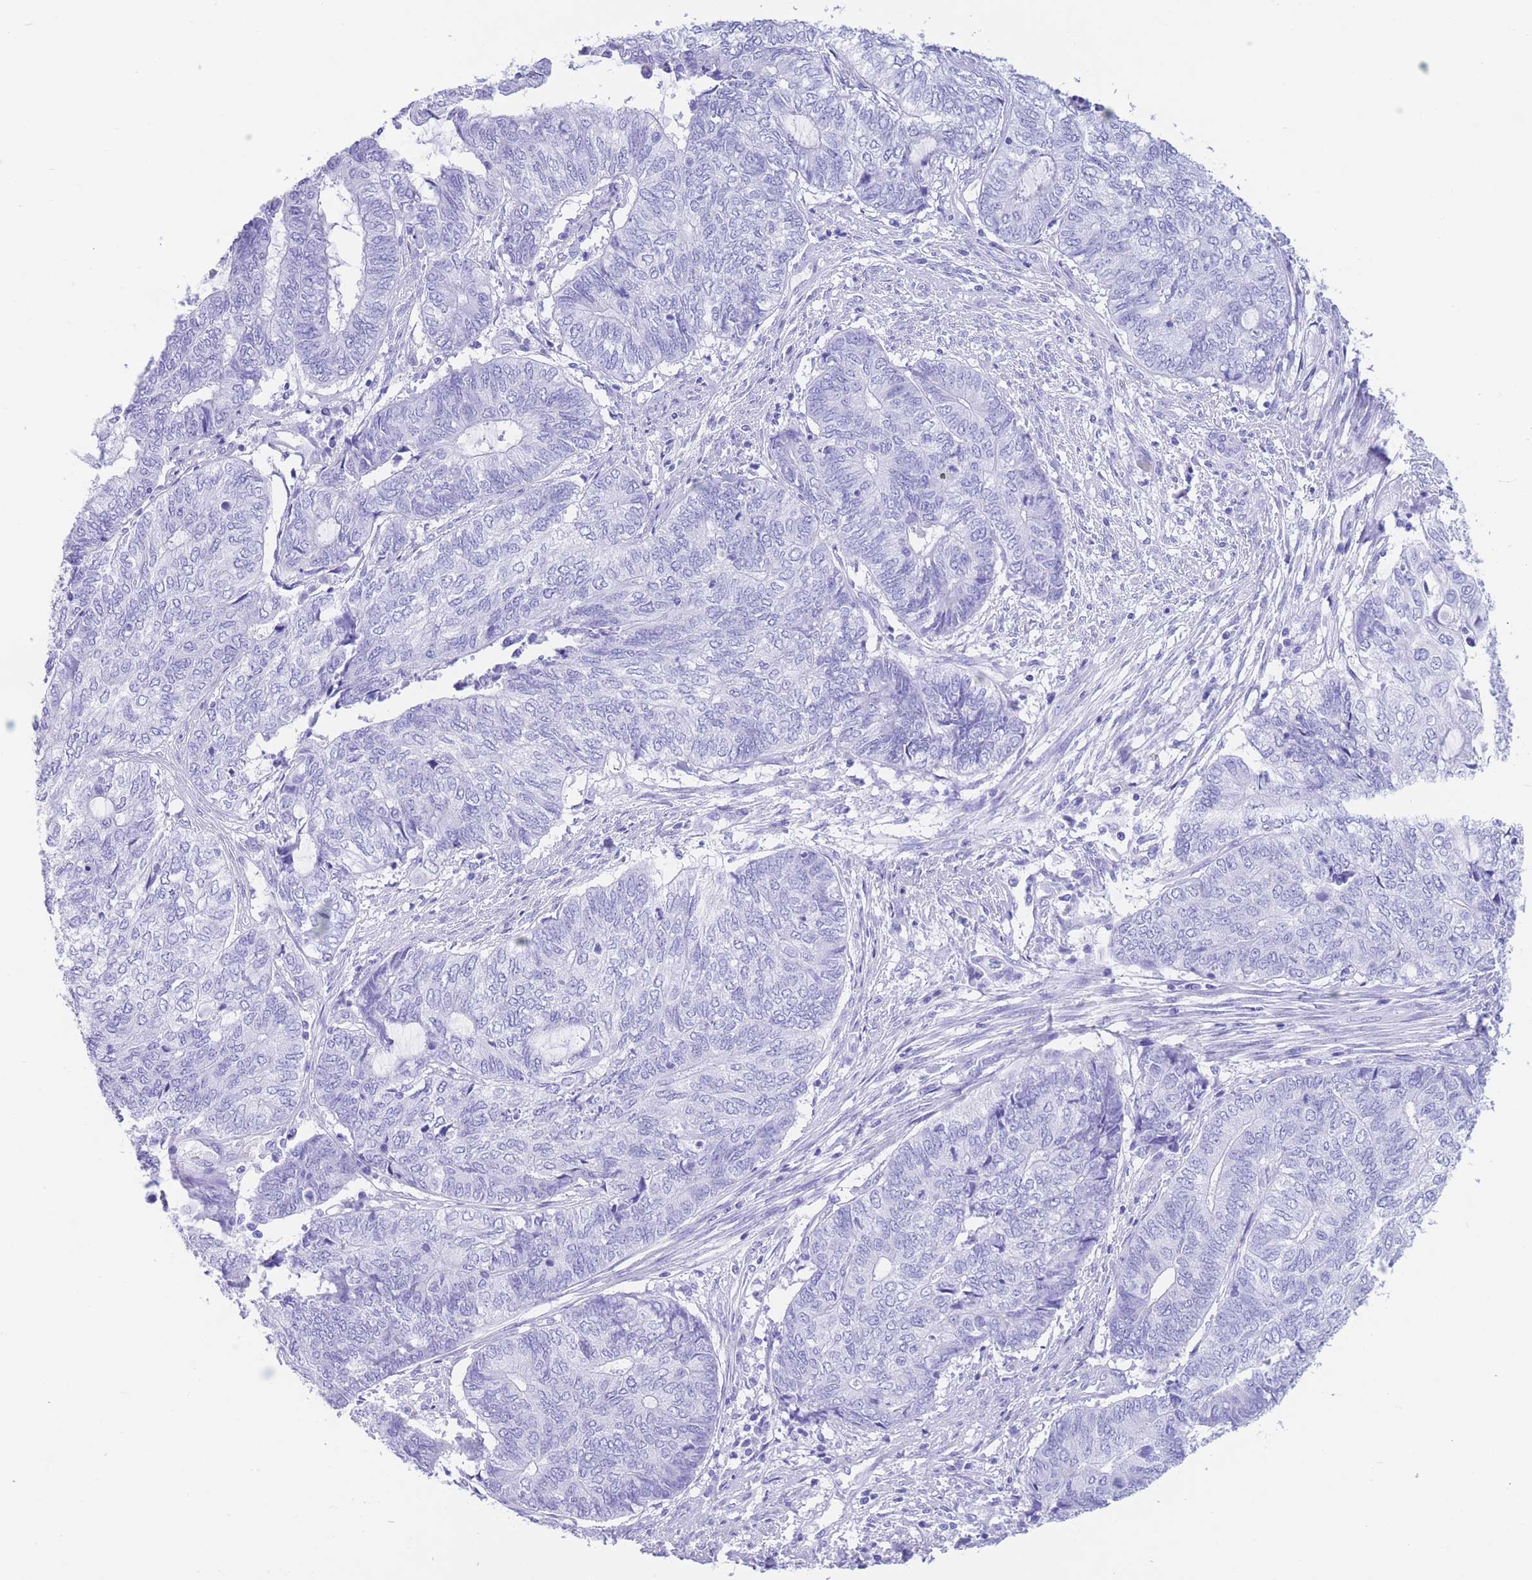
{"staining": {"intensity": "negative", "quantity": "none", "location": "none"}, "tissue": "endometrial cancer", "cell_type": "Tumor cells", "image_type": "cancer", "snomed": [{"axis": "morphology", "description": "Adenocarcinoma, NOS"}, {"axis": "topography", "description": "Uterus"}, {"axis": "topography", "description": "Endometrium"}], "caption": "There is no significant positivity in tumor cells of adenocarcinoma (endometrial).", "gene": "SLCO1B3", "patient": {"sex": "female", "age": 70}}